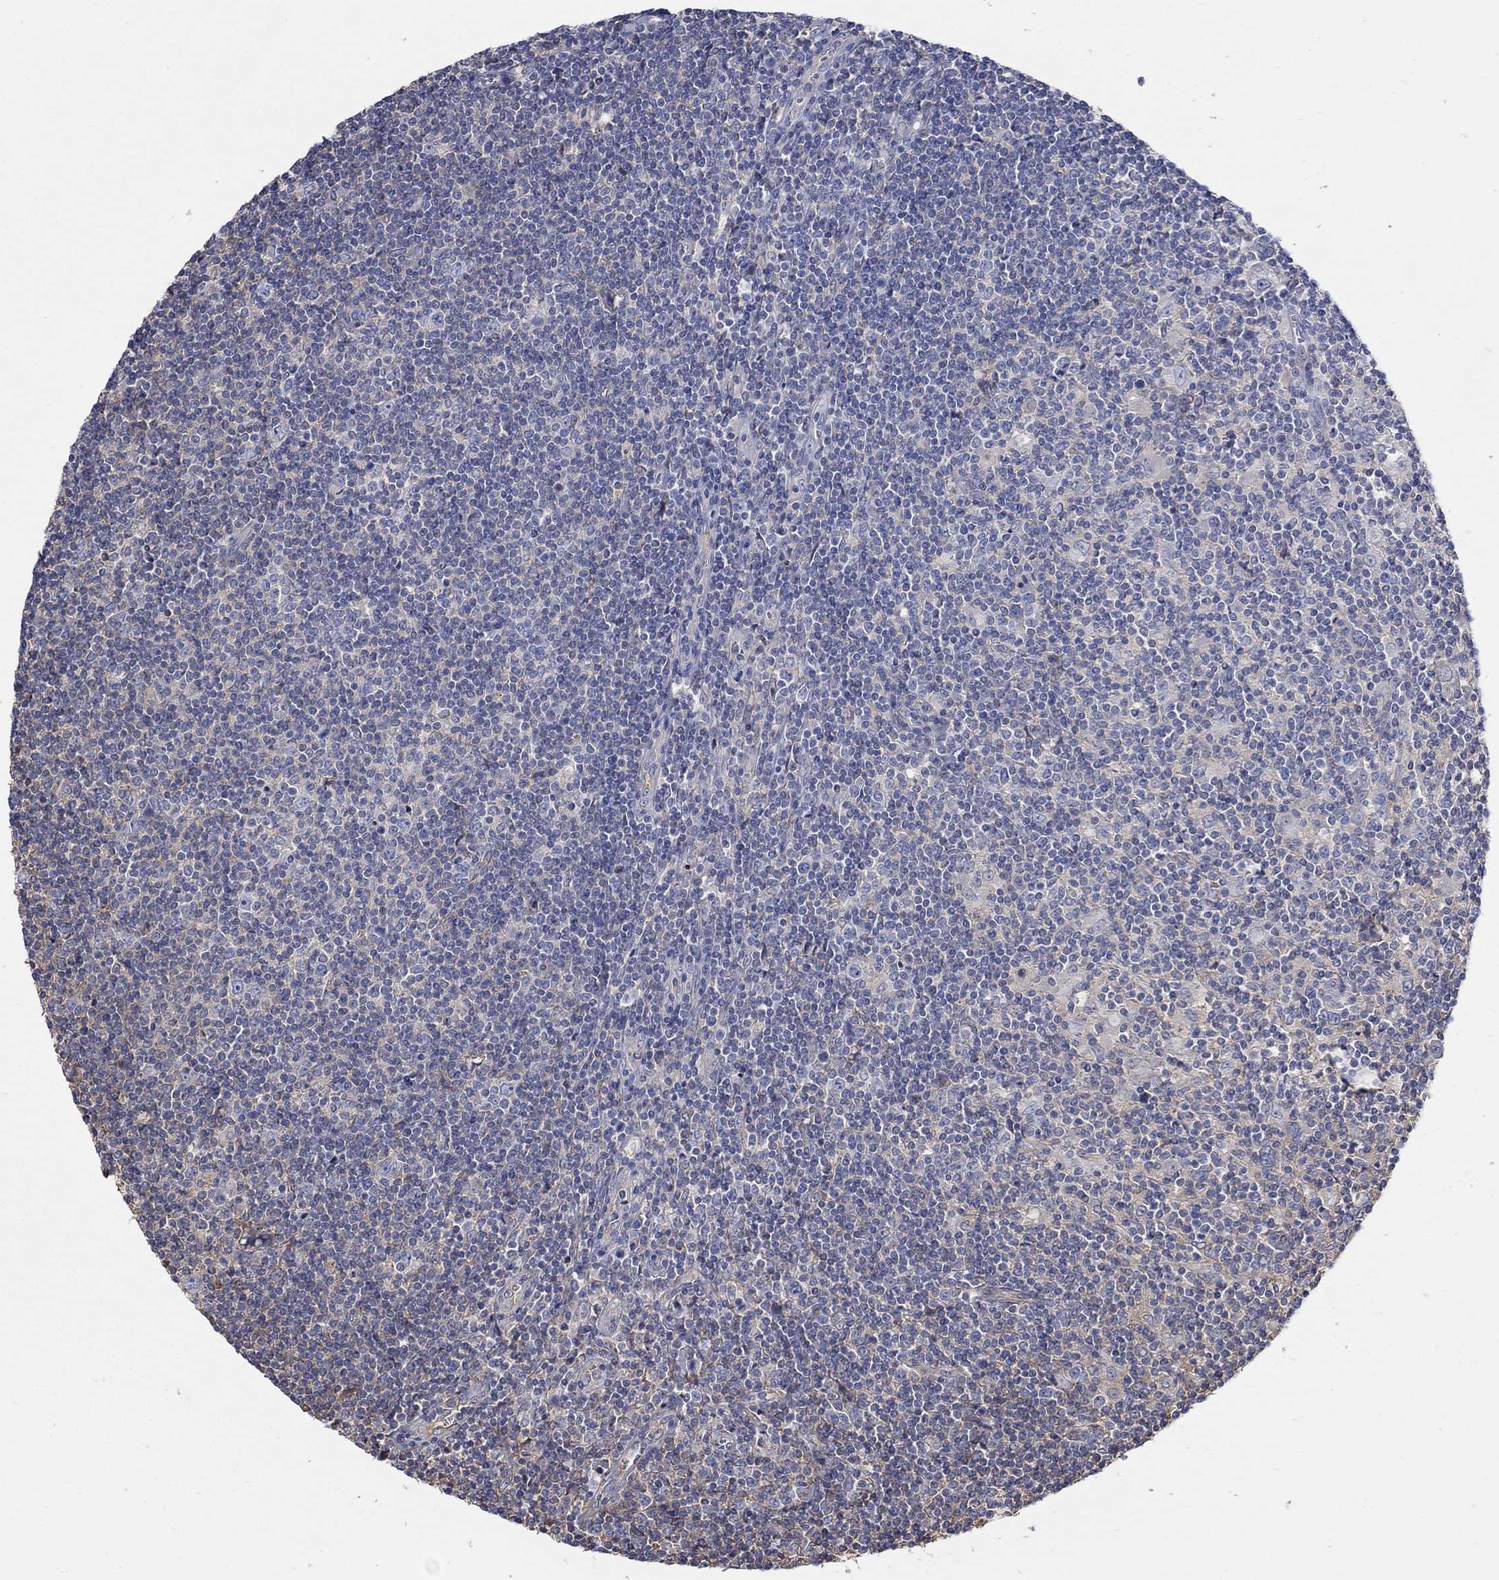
{"staining": {"intensity": "negative", "quantity": "none", "location": "none"}, "tissue": "lymphoma", "cell_type": "Tumor cells", "image_type": "cancer", "snomed": [{"axis": "morphology", "description": "Hodgkin's disease, NOS"}, {"axis": "topography", "description": "Lymph node"}], "caption": "Immunohistochemistry (IHC) histopathology image of neoplastic tissue: Hodgkin's disease stained with DAB (3,3'-diaminobenzidine) displays no significant protein staining in tumor cells.", "gene": "TEKT3", "patient": {"sex": "male", "age": 40}}